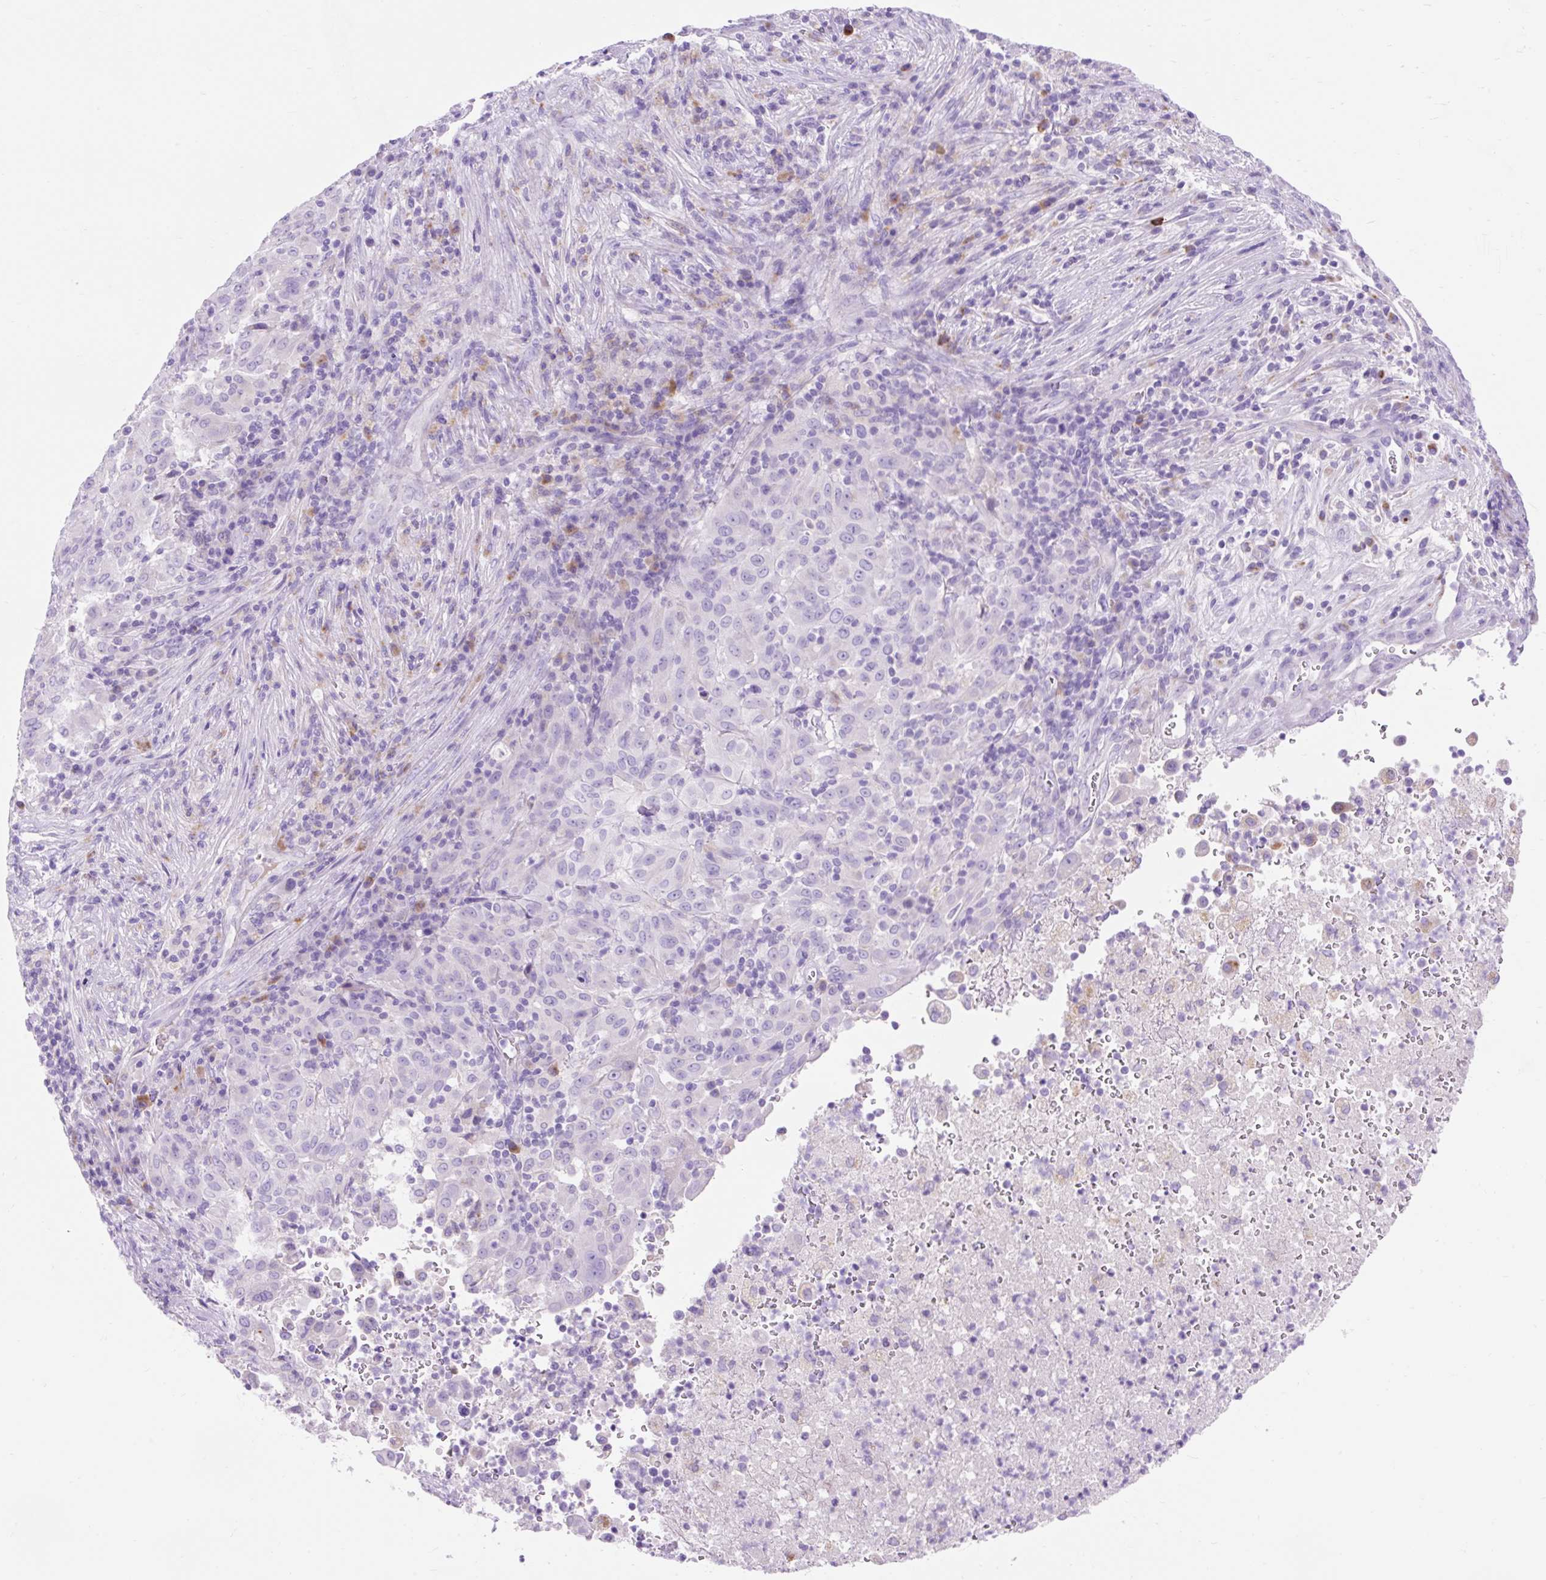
{"staining": {"intensity": "negative", "quantity": "none", "location": "none"}, "tissue": "pancreatic cancer", "cell_type": "Tumor cells", "image_type": "cancer", "snomed": [{"axis": "morphology", "description": "Adenocarcinoma, NOS"}, {"axis": "topography", "description": "Pancreas"}], "caption": "Image shows no protein positivity in tumor cells of adenocarcinoma (pancreatic) tissue.", "gene": "HEXB", "patient": {"sex": "male", "age": 63}}